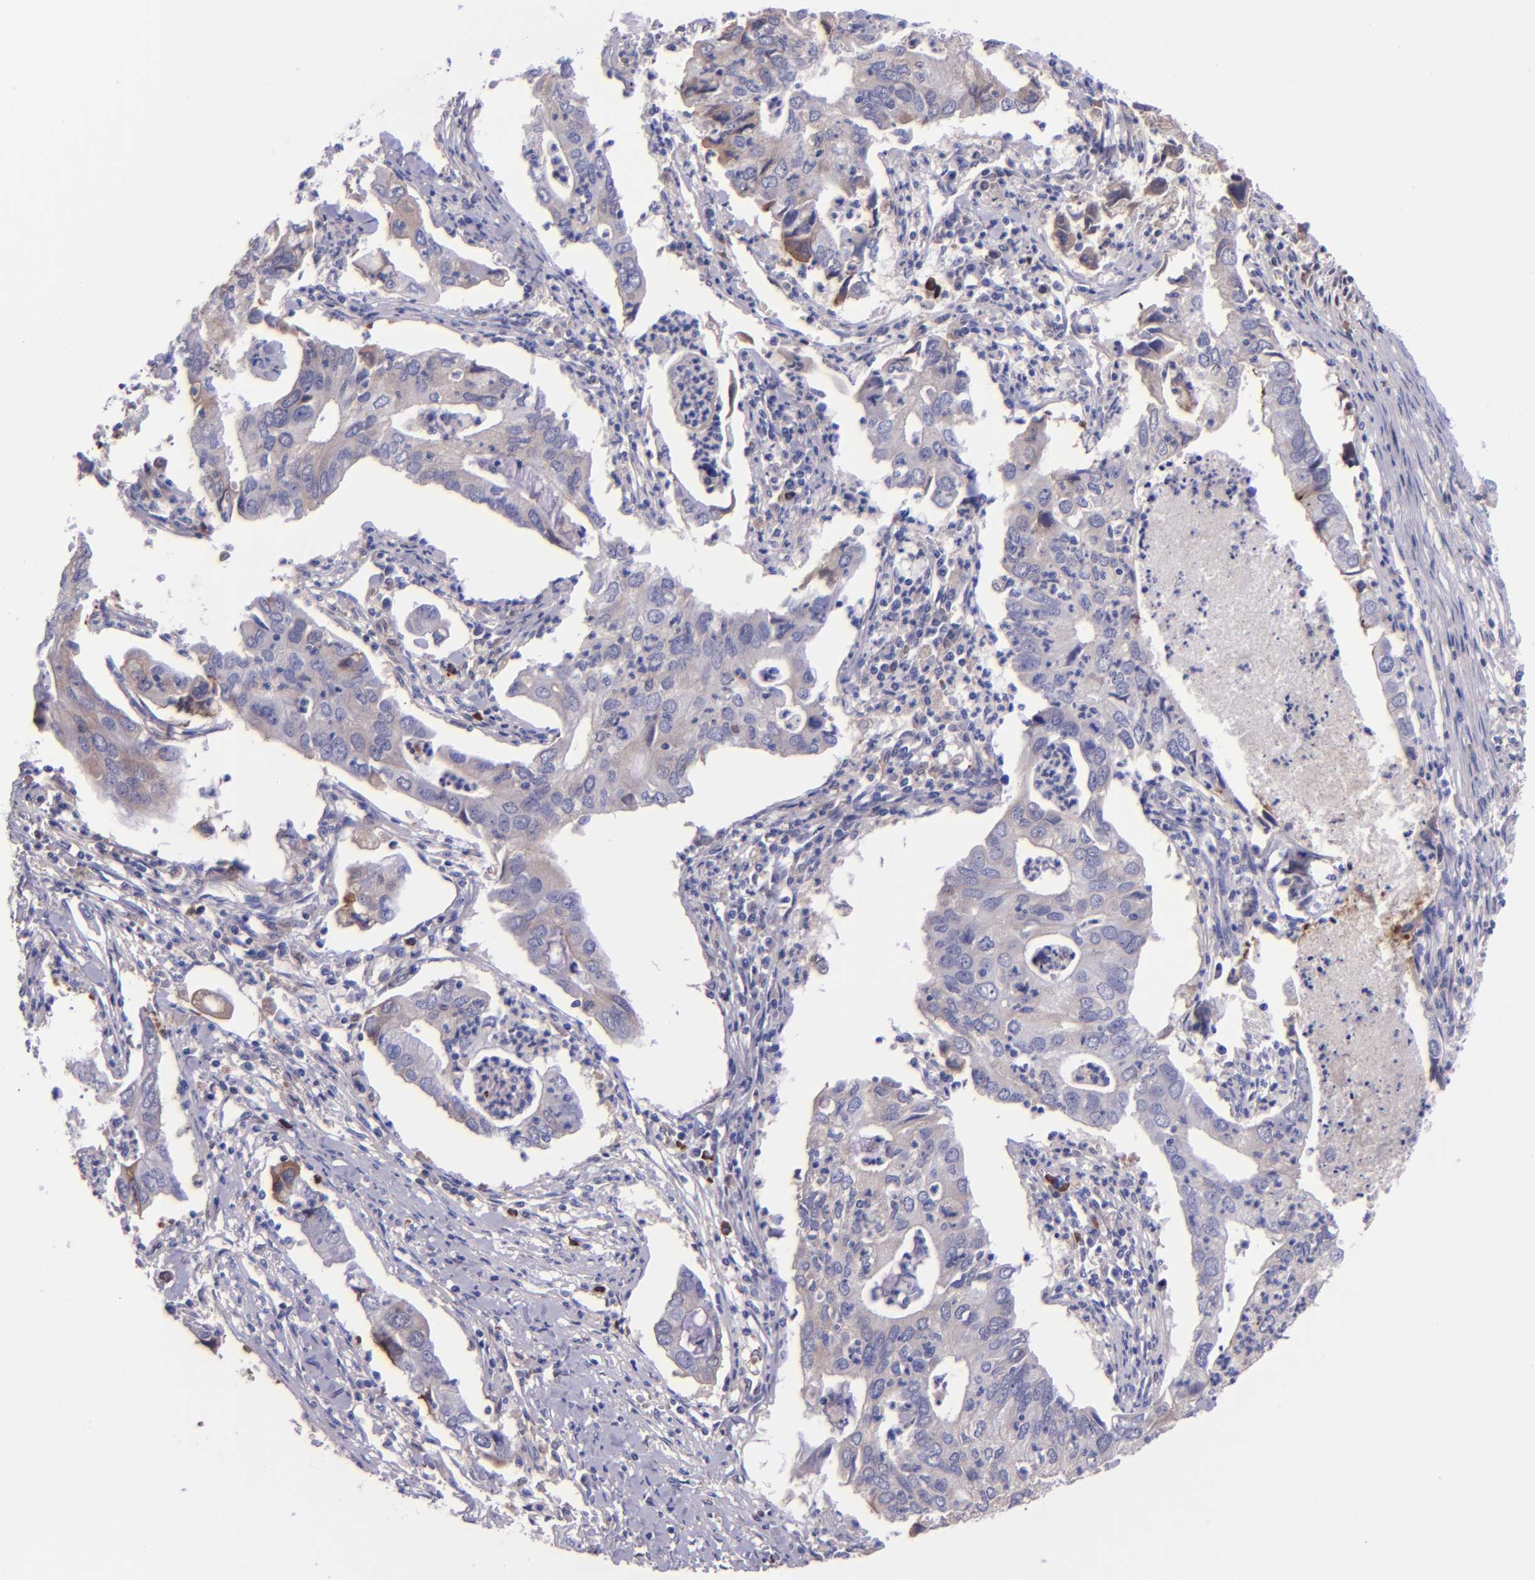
{"staining": {"intensity": "negative", "quantity": "none", "location": "none"}, "tissue": "lung cancer", "cell_type": "Tumor cells", "image_type": "cancer", "snomed": [{"axis": "morphology", "description": "Adenocarcinoma, NOS"}, {"axis": "topography", "description": "Lung"}], "caption": "High magnification brightfield microscopy of adenocarcinoma (lung) stained with DAB (3,3'-diaminobenzidine) (brown) and counterstained with hematoxylin (blue): tumor cells show no significant positivity.", "gene": "KNG1", "patient": {"sex": "male", "age": 48}}